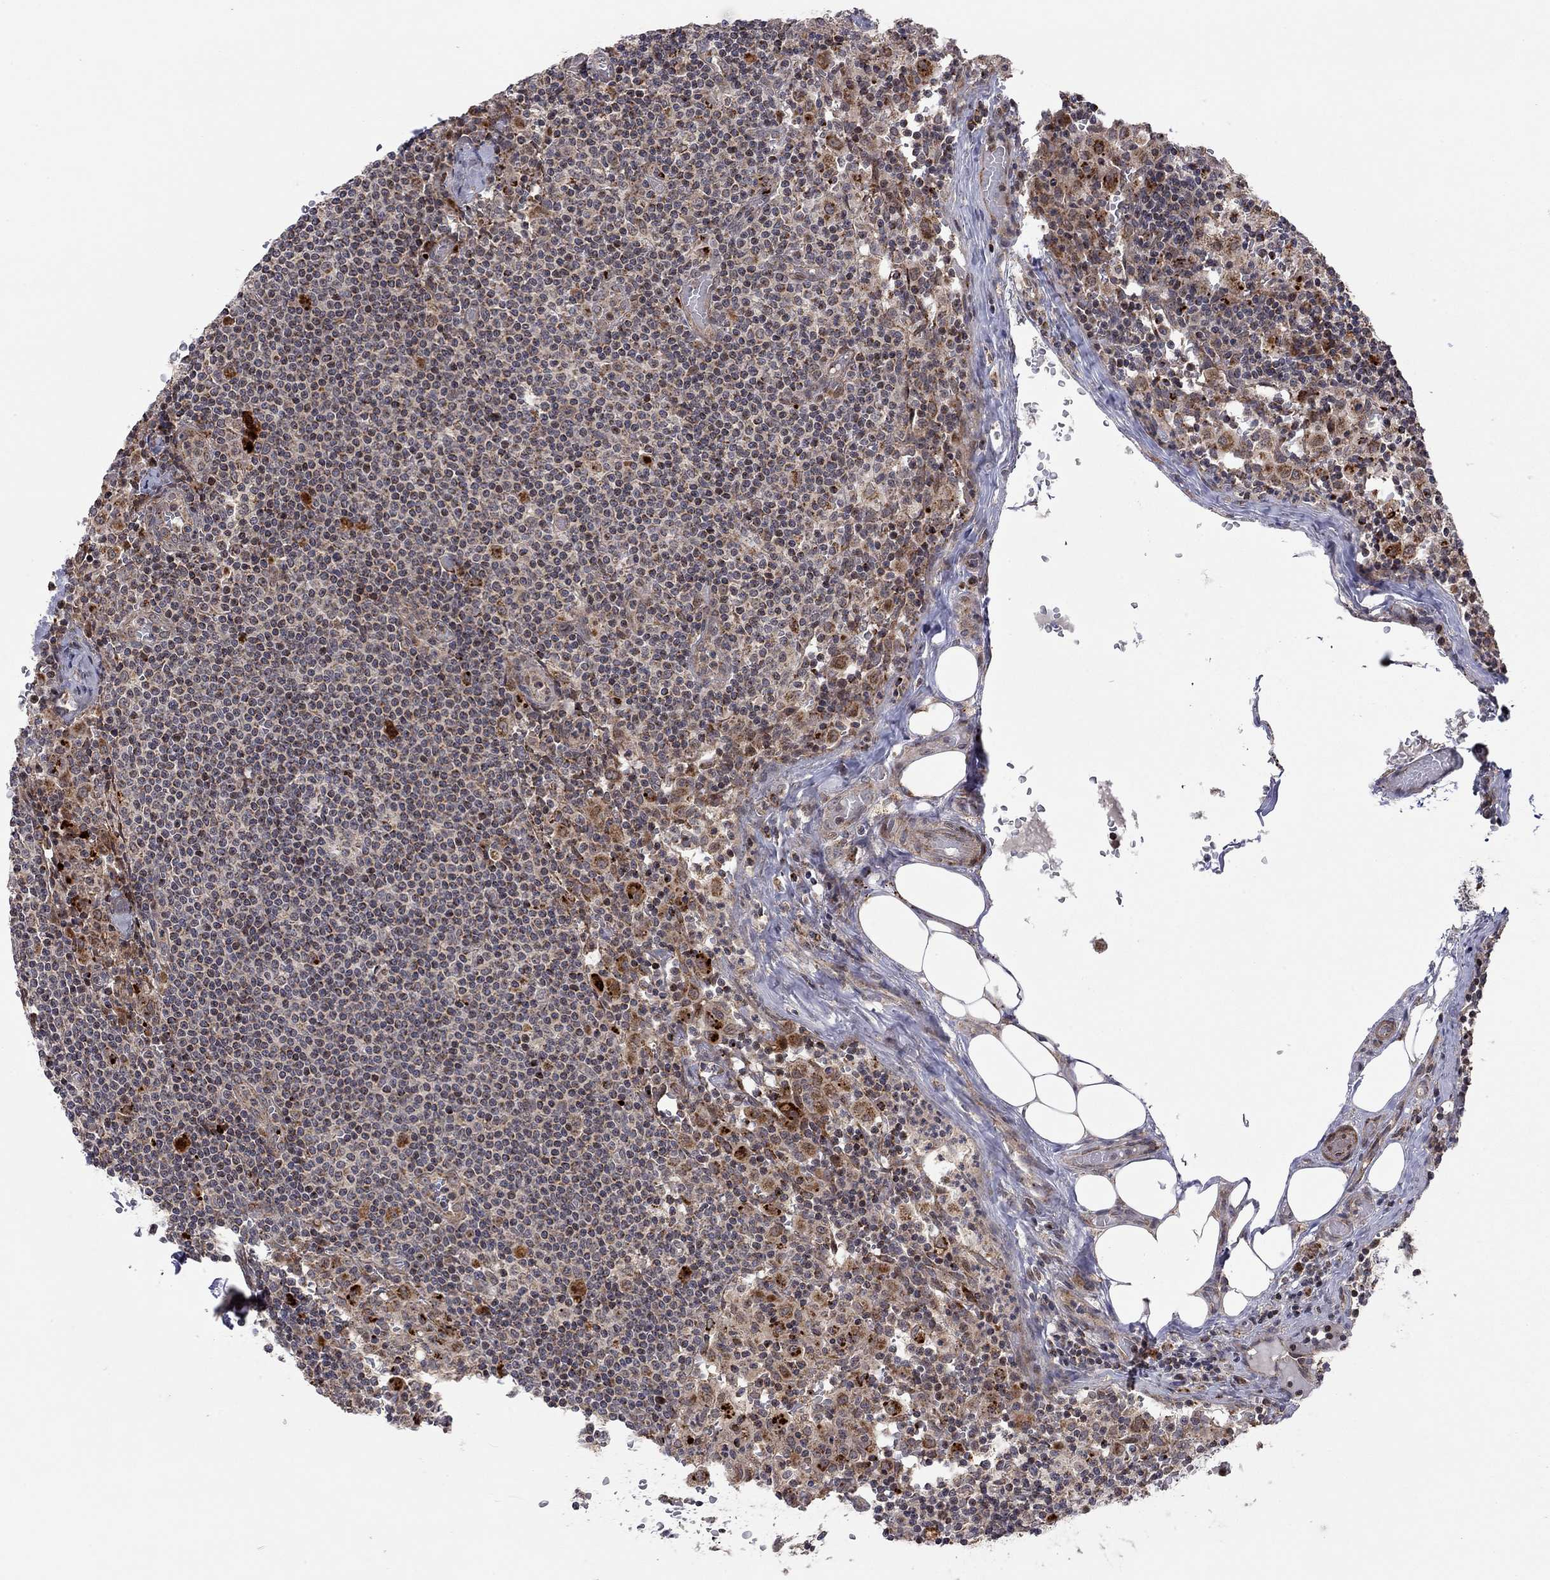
{"staining": {"intensity": "strong", "quantity": "<25%", "location": "cytoplasmic/membranous"}, "tissue": "lymph node", "cell_type": "Non-germinal center cells", "image_type": "normal", "snomed": [{"axis": "morphology", "description": "Normal tissue, NOS"}, {"axis": "topography", "description": "Lymph node"}], "caption": "IHC histopathology image of unremarkable lymph node stained for a protein (brown), which shows medium levels of strong cytoplasmic/membranous staining in approximately <25% of non-germinal center cells.", "gene": "IDS", "patient": {"sex": "male", "age": 62}}